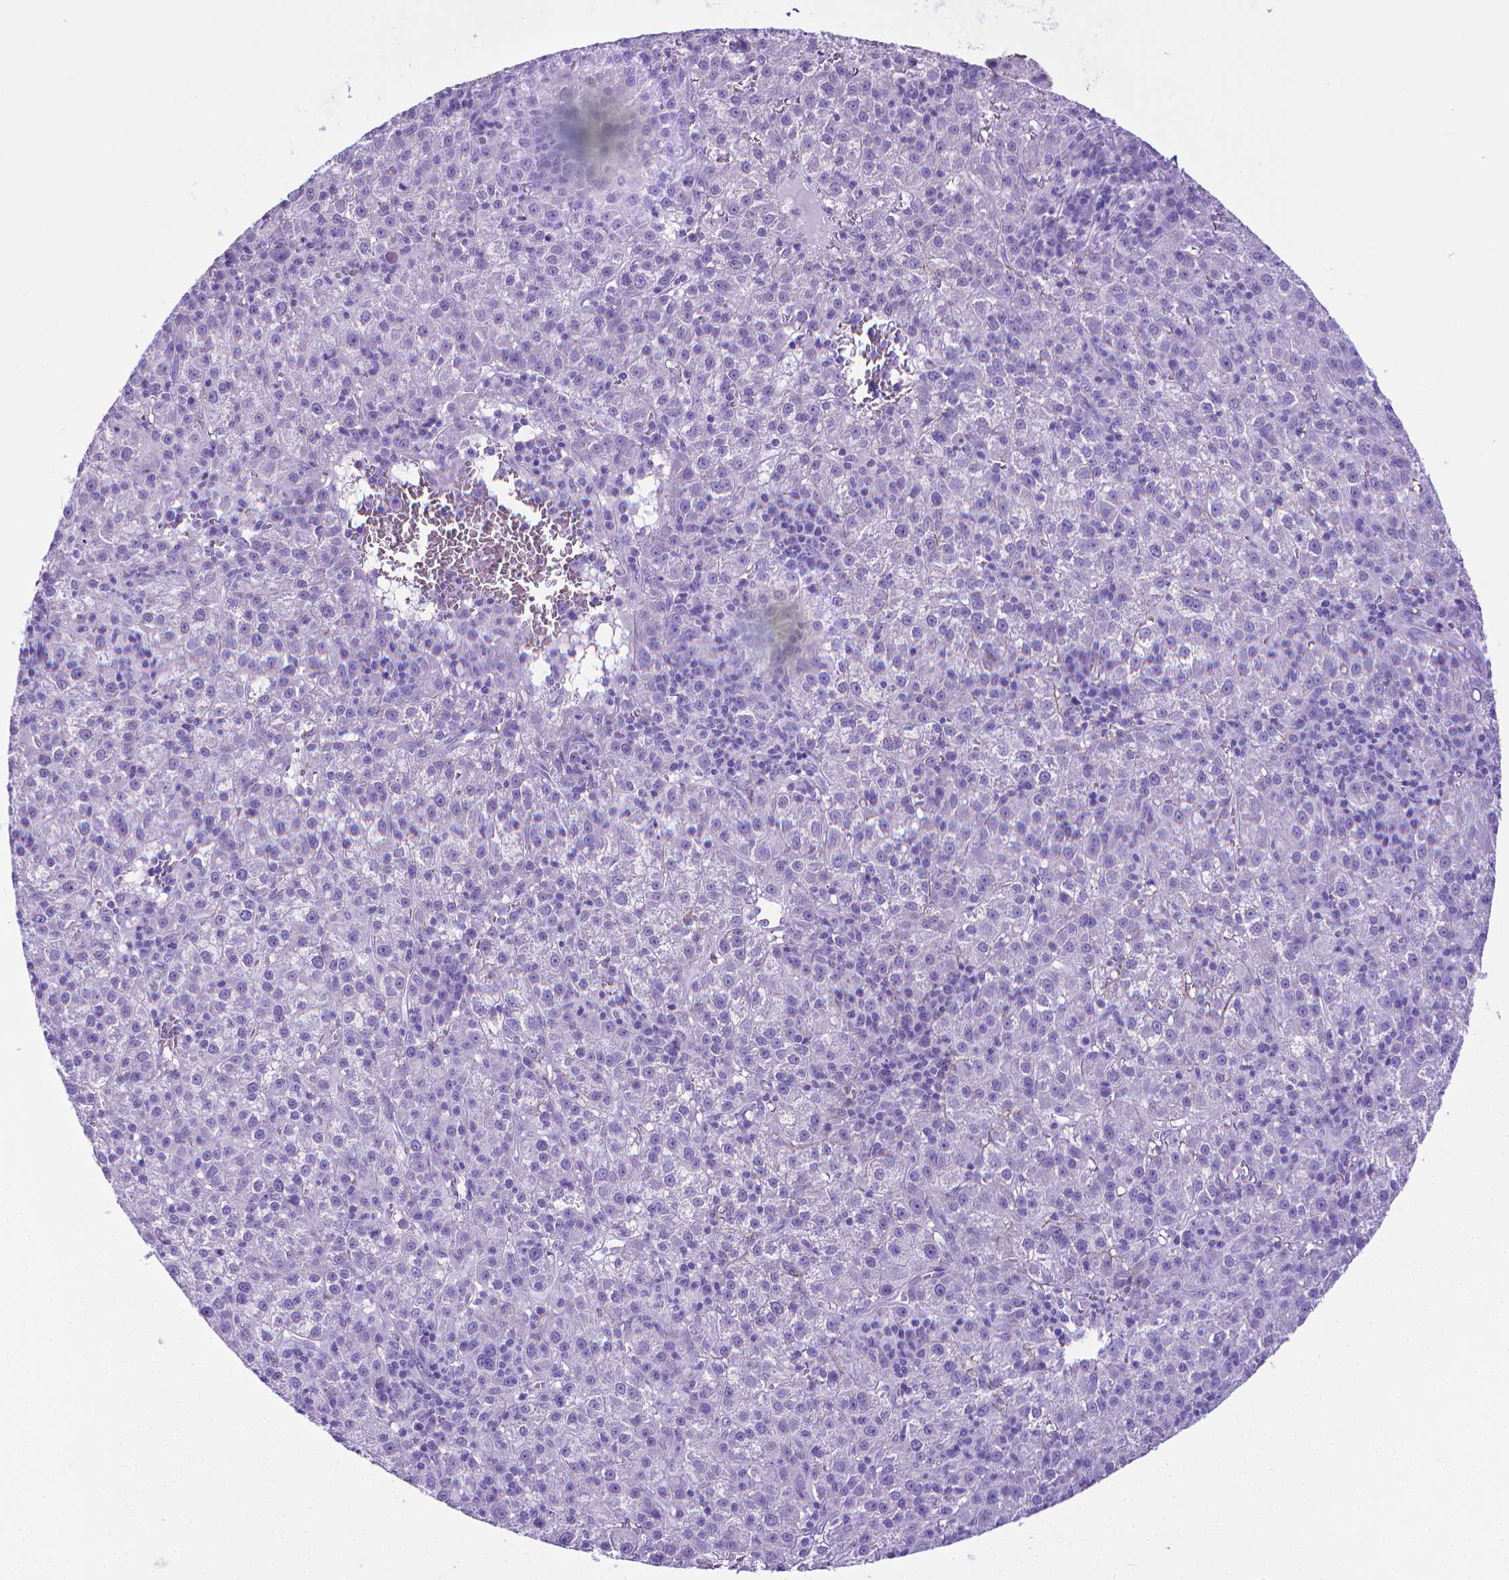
{"staining": {"intensity": "negative", "quantity": "none", "location": "none"}, "tissue": "liver cancer", "cell_type": "Tumor cells", "image_type": "cancer", "snomed": [{"axis": "morphology", "description": "Carcinoma, Hepatocellular, NOS"}, {"axis": "topography", "description": "Liver"}], "caption": "High power microscopy micrograph of an immunohistochemistry (IHC) photomicrograph of liver cancer (hepatocellular carcinoma), revealing no significant staining in tumor cells.", "gene": "MFAP2", "patient": {"sex": "female", "age": 60}}